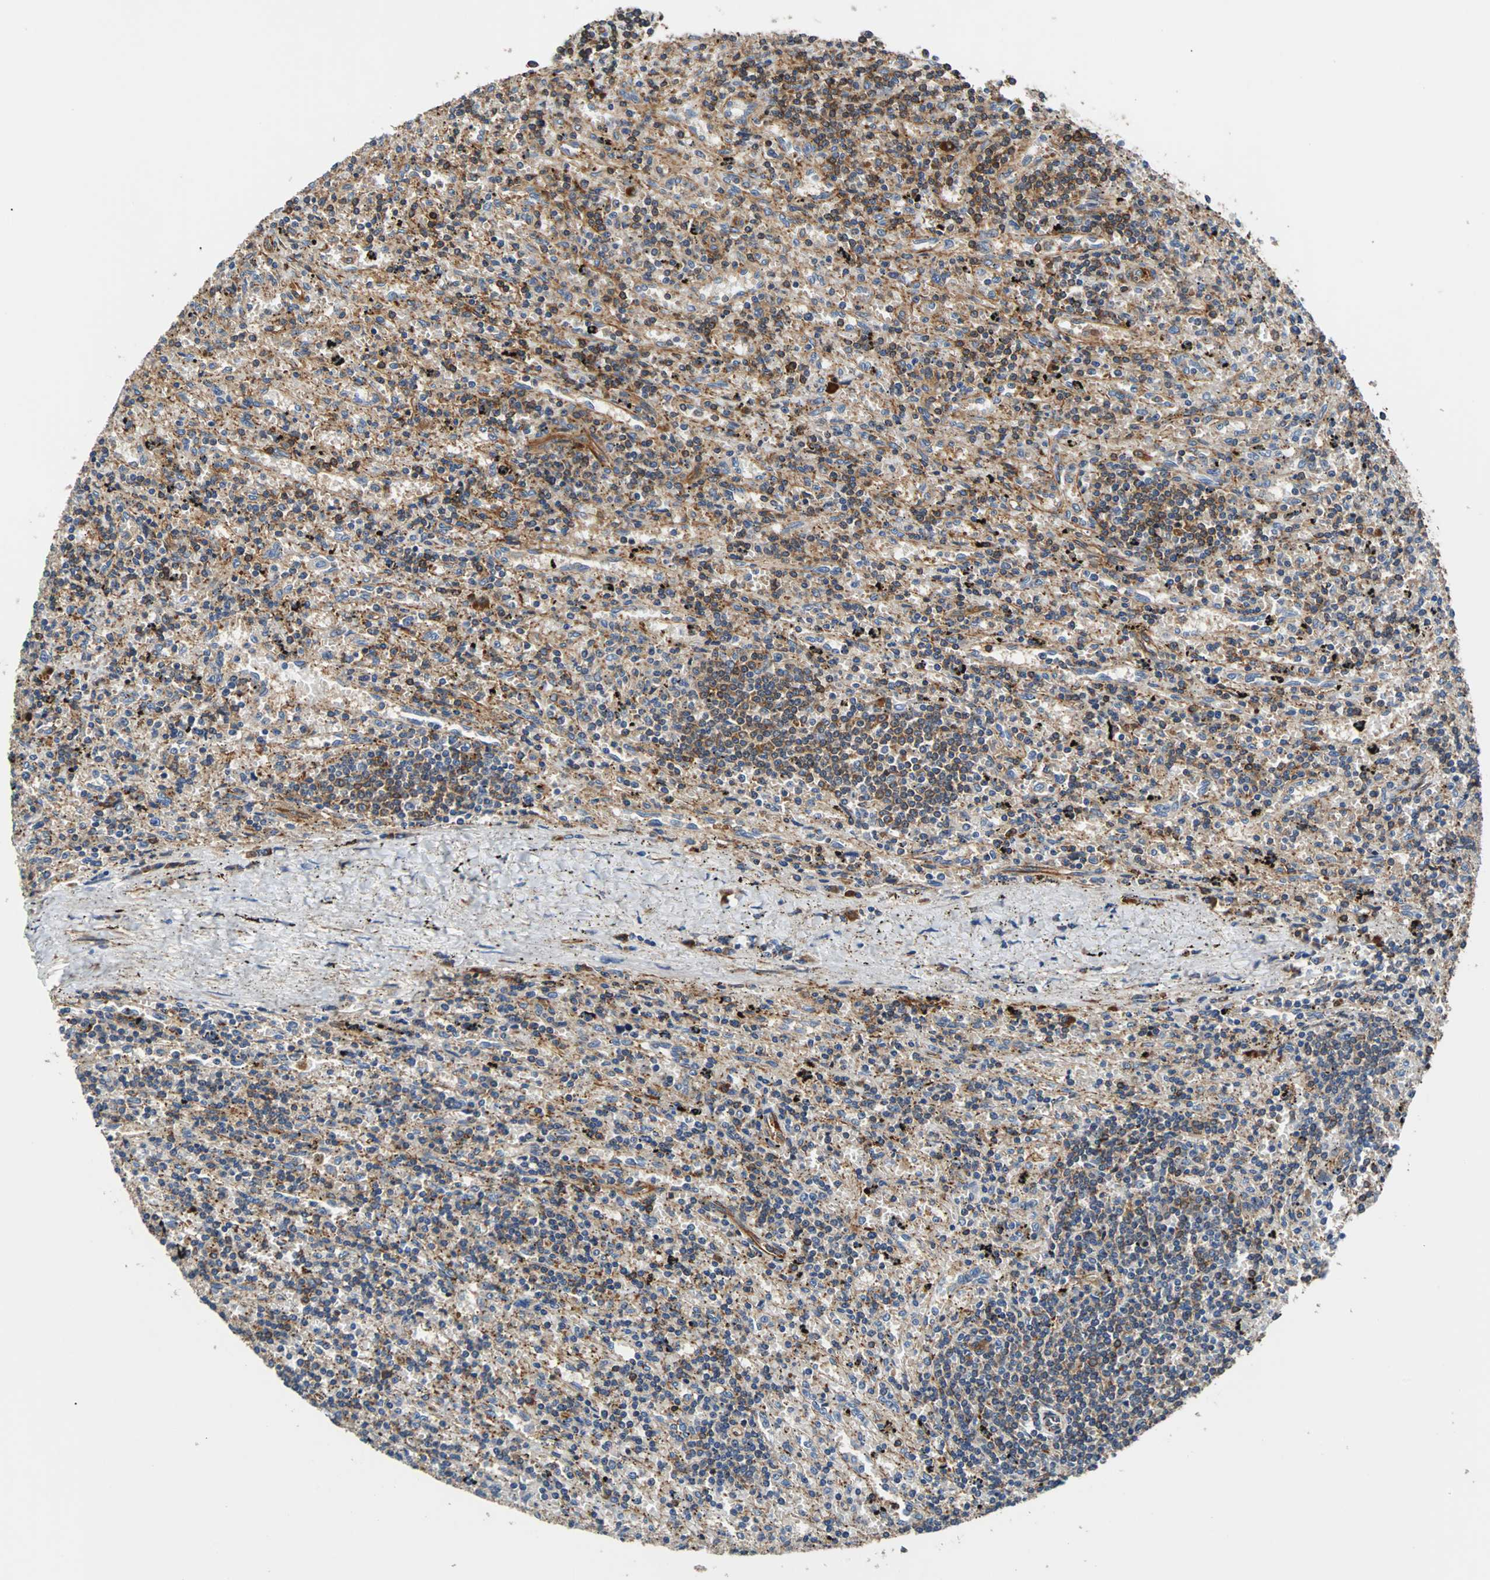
{"staining": {"intensity": "strong", "quantity": ">75%", "location": "cytoplasmic/membranous"}, "tissue": "lymphoma", "cell_type": "Tumor cells", "image_type": "cancer", "snomed": [{"axis": "morphology", "description": "Malignant lymphoma, non-Hodgkin's type, Low grade"}, {"axis": "topography", "description": "Spleen"}], "caption": "Low-grade malignant lymphoma, non-Hodgkin's type stained for a protein (brown) demonstrates strong cytoplasmic/membranous positive positivity in approximately >75% of tumor cells.", "gene": "PLCG2", "patient": {"sex": "male", "age": 76}}